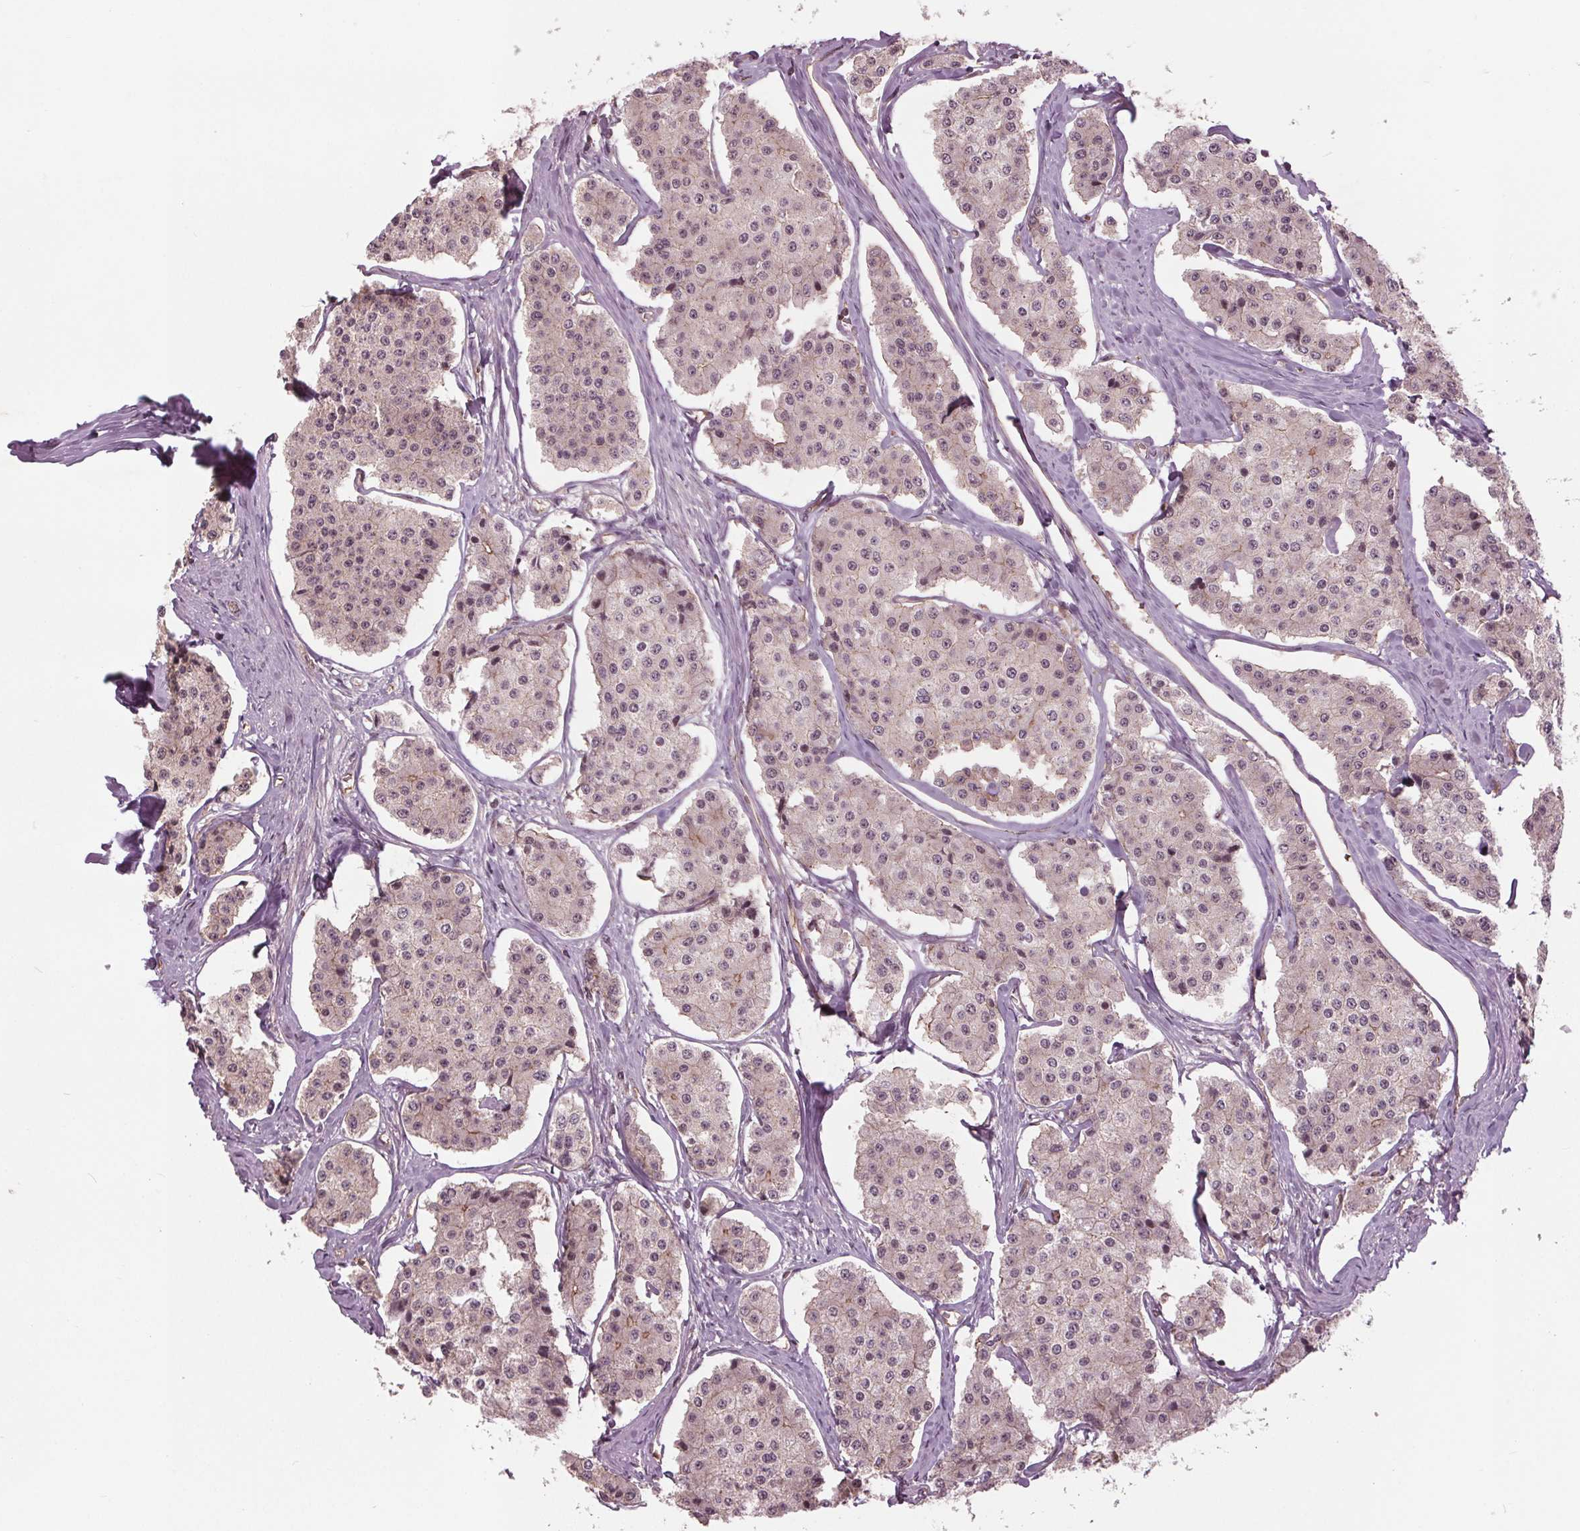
{"staining": {"intensity": "weak", "quantity": "<25%", "location": "cytoplasmic/membranous"}, "tissue": "carcinoid", "cell_type": "Tumor cells", "image_type": "cancer", "snomed": [{"axis": "morphology", "description": "Carcinoid, malignant, NOS"}, {"axis": "topography", "description": "Small intestine"}], "caption": "Immunohistochemistry photomicrograph of neoplastic tissue: carcinoid (malignant) stained with DAB (3,3'-diaminobenzidine) displays no significant protein positivity in tumor cells.", "gene": "BTBD1", "patient": {"sex": "female", "age": 65}}